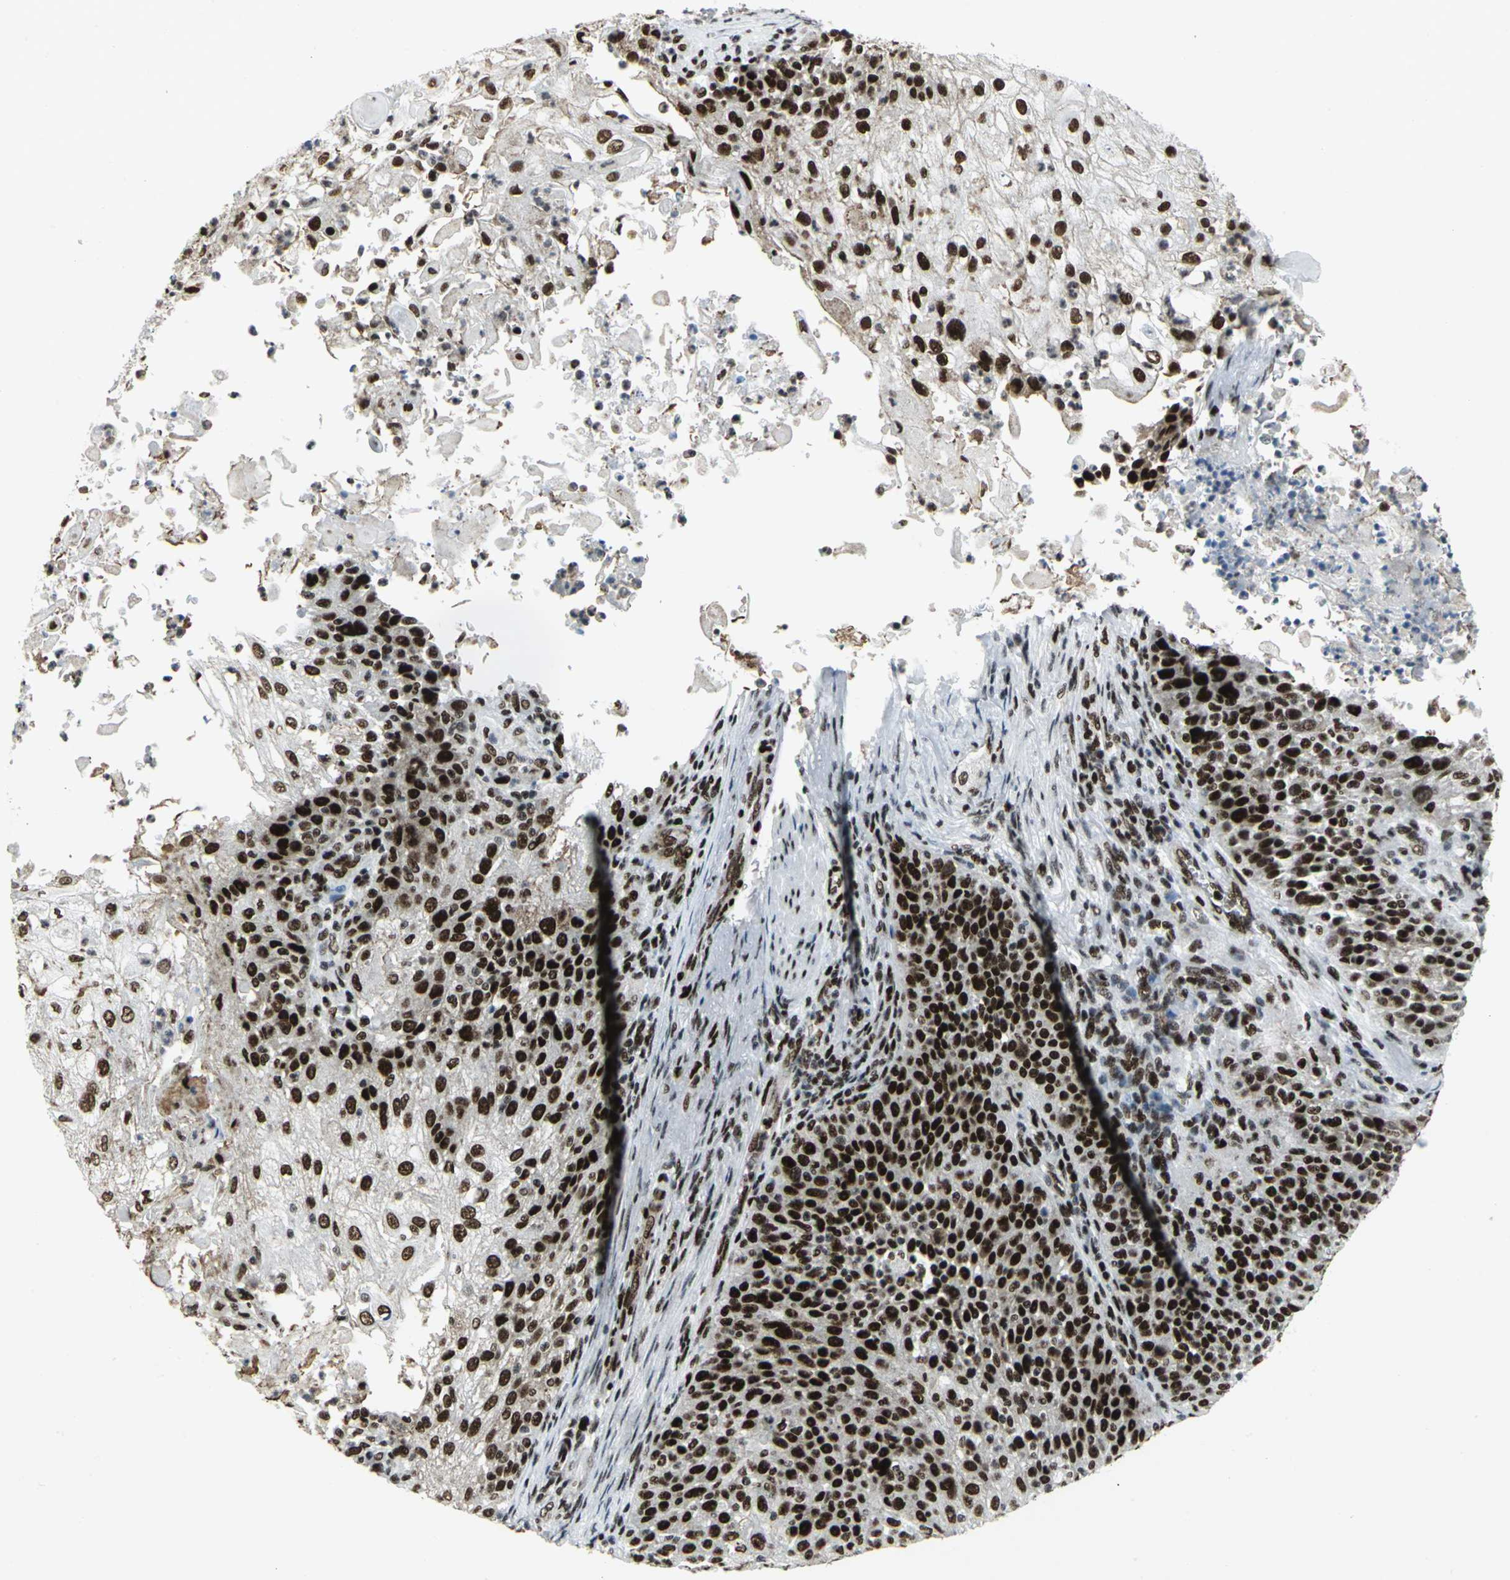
{"staining": {"intensity": "strong", "quantity": ">75%", "location": "nuclear"}, "tissue": "skin cancer", "cell_type": "Tumor cells", "image_type": "cancer", "snomed": [{"axis": "morphology", "description": "Normal tissue, NOS"}, {"axis": "morphology", "description": "Squamous cell carcinoma, NOS"}, {"axis": "topography", "description": "Skin"}], "caption": "An immunohistochemistry histopathology image of neoplastic tissue is shown. Protein staining in brown labels strong nuclear positivity in skin cancer (squamous cell carcinoma) within tumor cells. Using DAB (brown) and hematoxylin (blue) stains, captured at high magnification using brightfield microscopy.", "gene": "SMARCA4", "patient": {"sex": "female", "age": 83}}